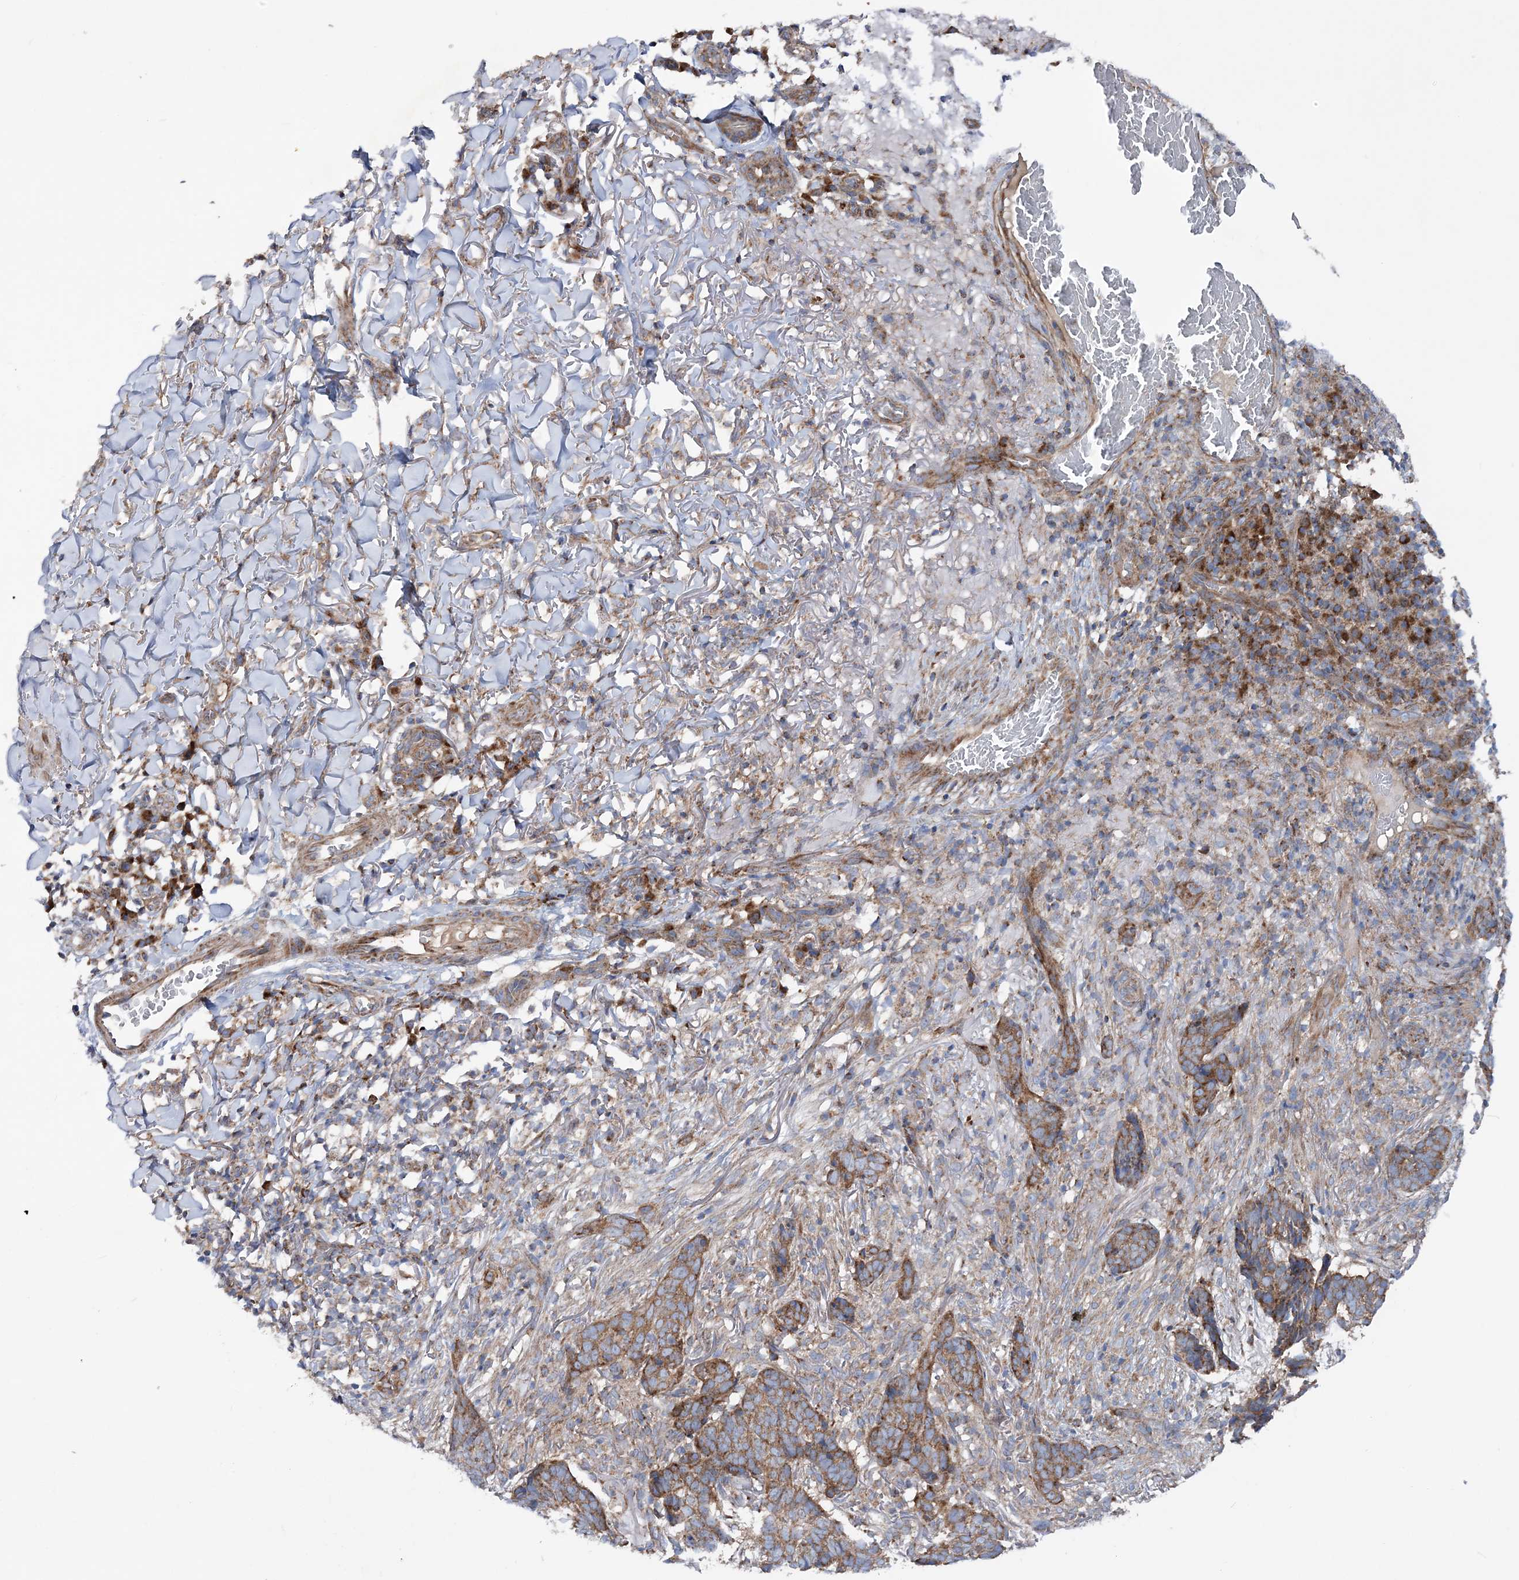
{"staining": {"intensity": "moderate", "quantity": ">75%", "location": "cytoplasmic/membranous"}, "tissue": "skin cancer", "cell_type": "Tumor cells", "image_type": "cancer", "snomed": [{"axis": "morphology", "description": "Basal cell carcinoma"}, {"axis": "topography", "description": "Skin"}], "caption": "About >75% of tumor cells in human basal cell carcinoma (skin) exhibit moderate cytoplasmic/membranous protein expression as visualized by brown immunohistochemical staining.", "gene": "NGLY1", "patient": {"sex": "male", "age": 85}}